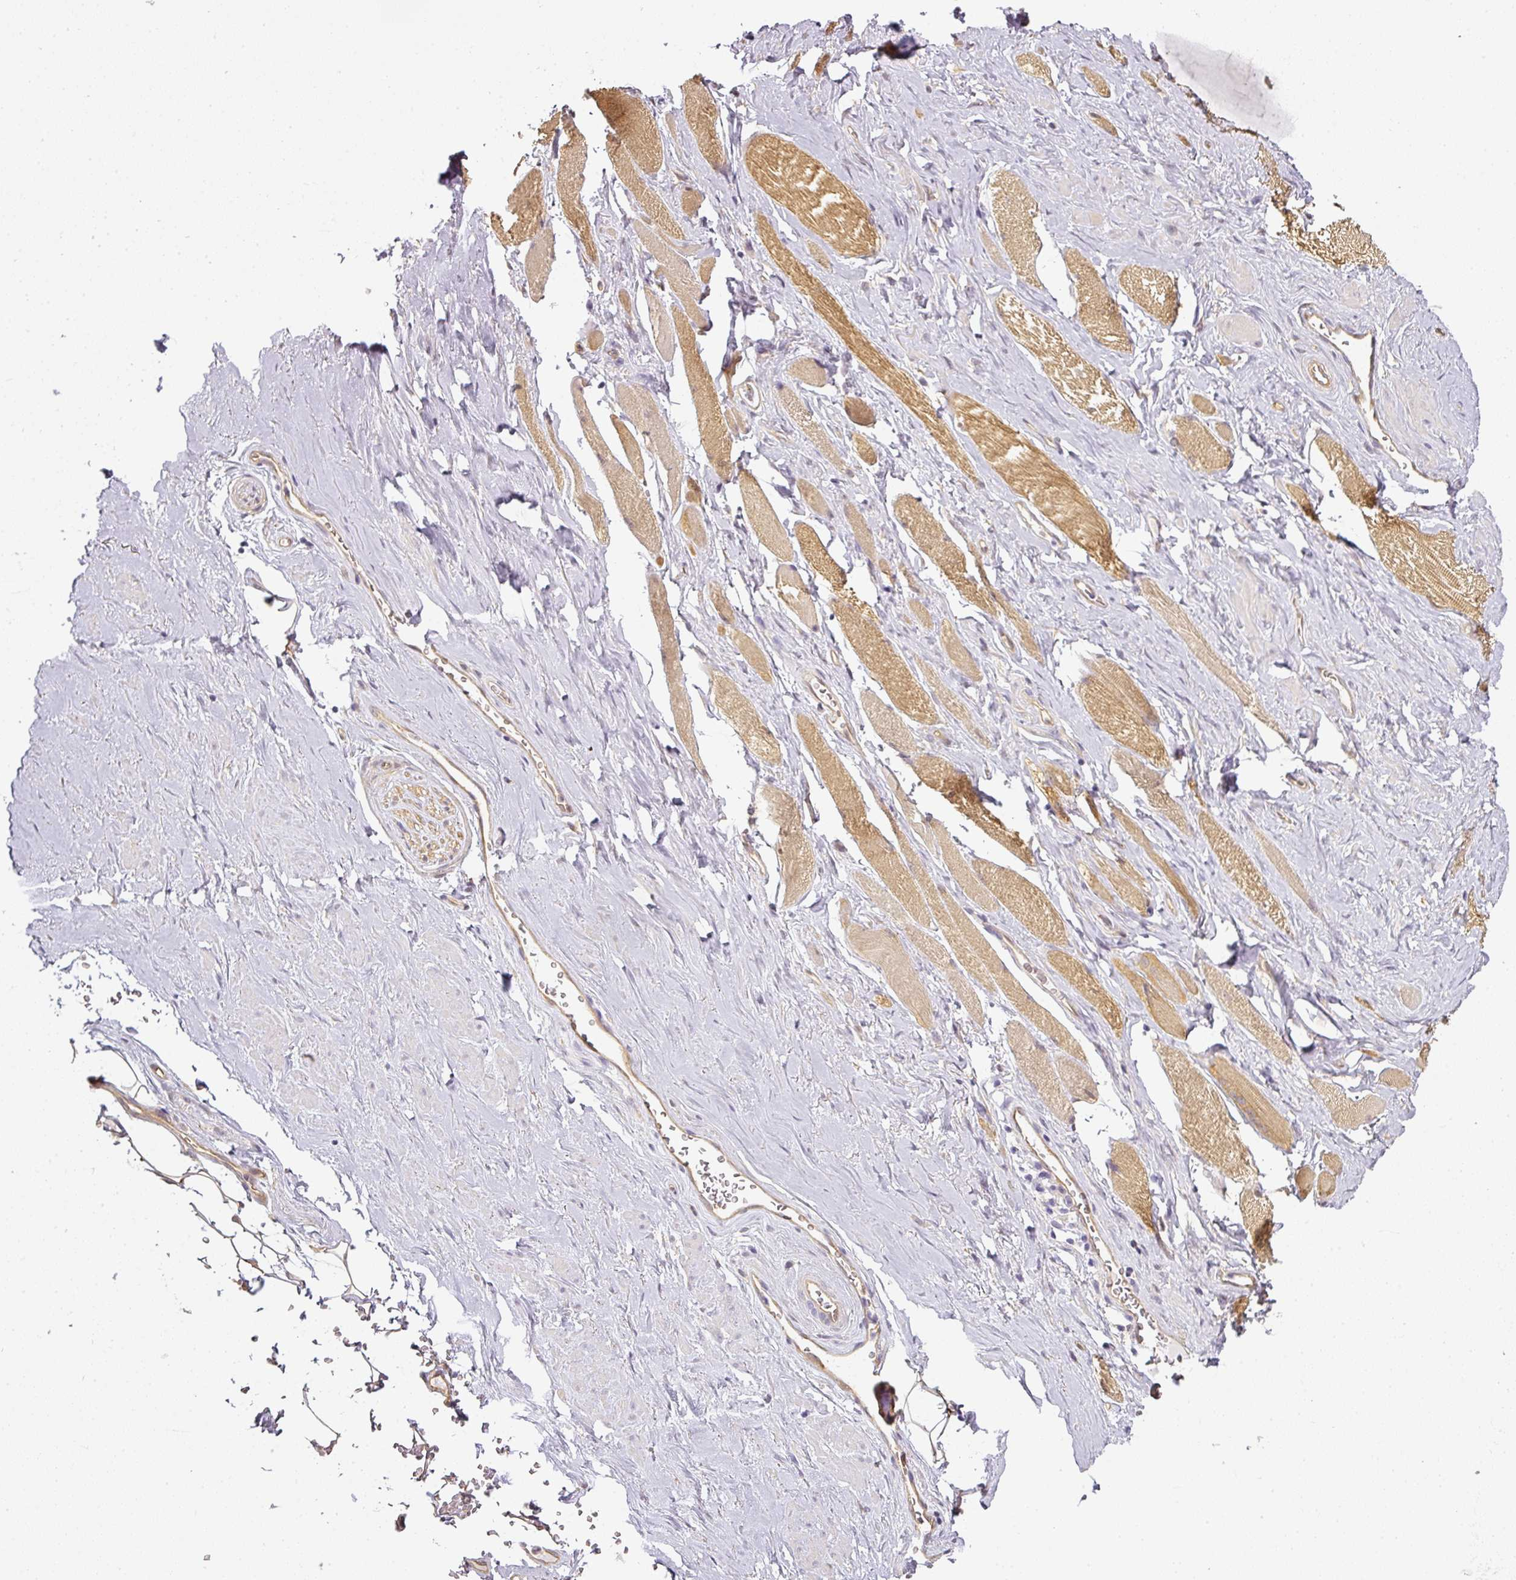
{"staining": {"intensity": "weak", "quantity": "25%-75%", "location": "cytoplasmic/membranous"}, "tissue": "adipose tissue", "cell_type": "Adipocytes", "image_type": "normal", "snomed": [{"axis": "morphology", "description": "Normal tissue, NOS"}, {"axis": "topography", "description": "Prostate"}, {"axis": "topography", "description": "Peripheral nerve tissue"}], "caption": "Protein analysis of benign adipose tissue shows weak cytoplasmic/membranous positivity in approximately 25%-75% of adipocytes. Using DAB (3,3'-diaminobenzidine) (brown) and hematoxylin (blue) stains, captured at high magnification using brightfield microscopy.", "gene": "ANKRD18A", "patient": {"sex": "male", "age": 61}}